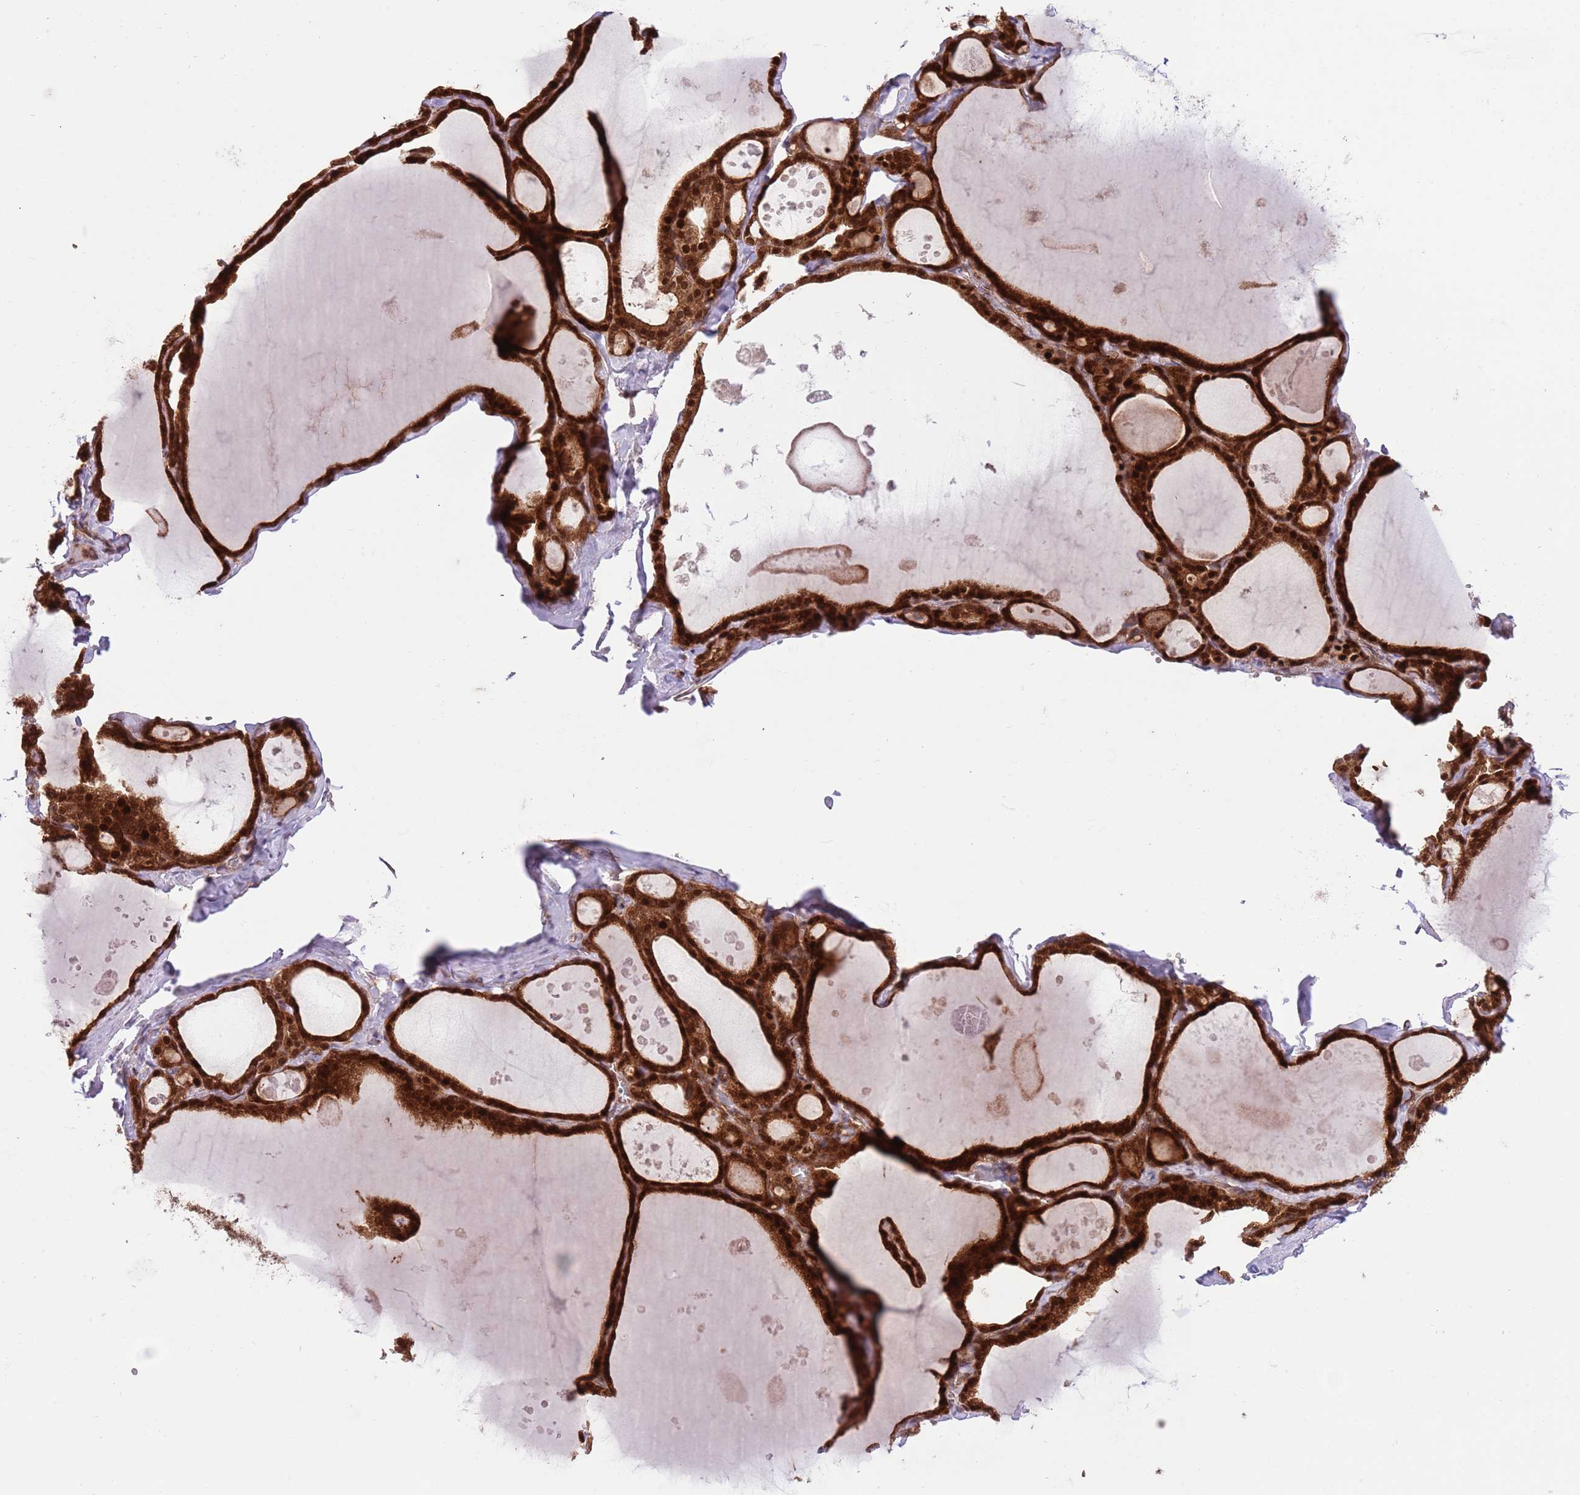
{"staining": {"intensity": "strong", "quantity": ">75%", "location": "cytoplasmic/membranous,nuclear"}, "tissue": "thyroid gland", "cell_type": "Glandular cells", "image_type": "normal", "snomed": [{"axis": "morphology", "description": "Normal tissue, NOS"}, {"axis": "topography", "description": "Thyroid gland"}], "caption": "A brown stain shows strong cytoplasmic/membranous,nuclear staining of a protein in glandular cells of unremarkable human thyroid gland. (Brightfield microscopy of DAB IHC at high magnification).", "gene": "HDHD2", "patient": {"sex": "male", "age": 56}}